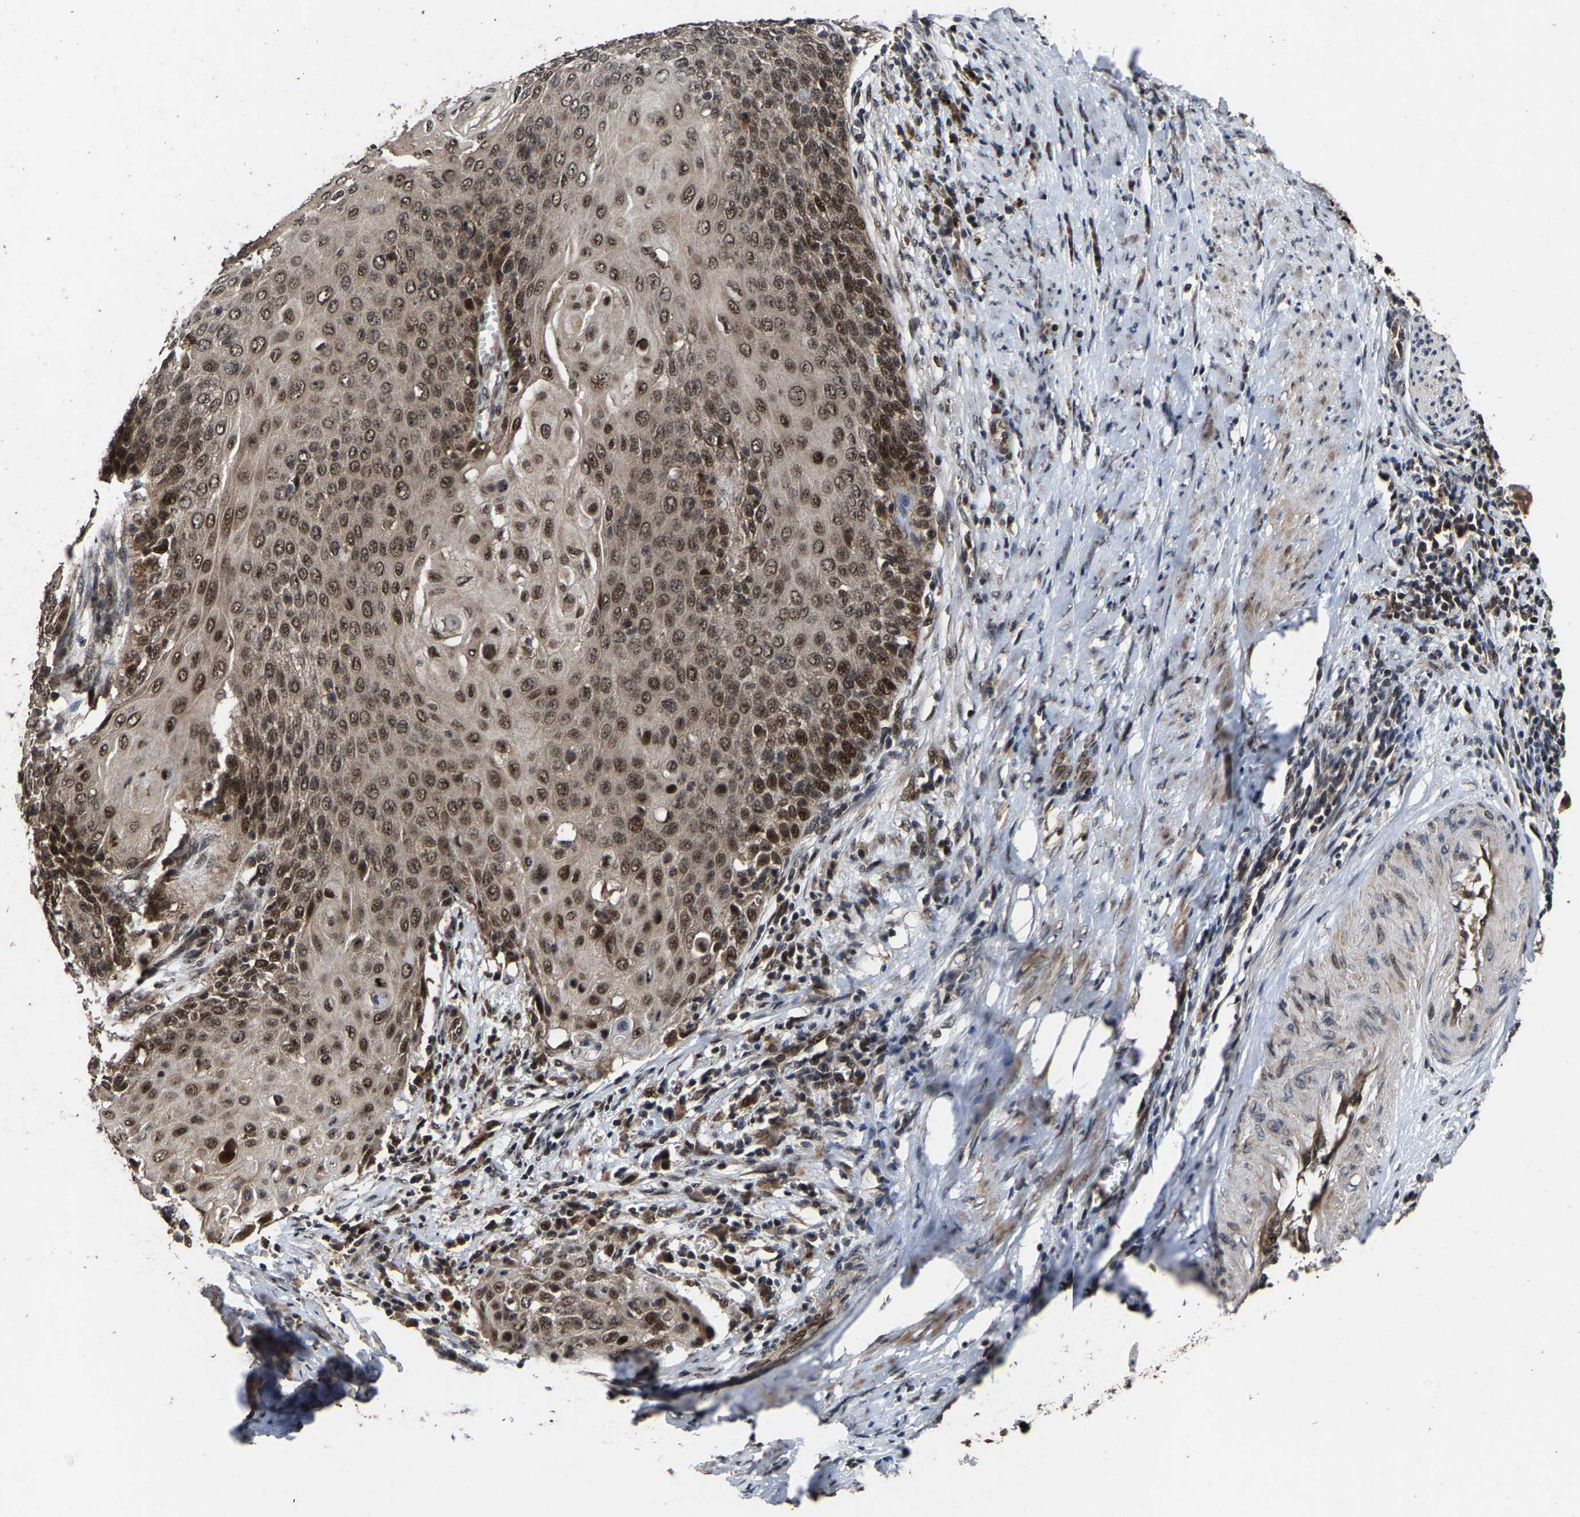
{"staining": {"intensity": "moderate", "quantity": ">75%", "location": "cytoplasmic/membranous,nuclear"}, "tissue": "cervical cancer", "cell_type": "Tumor cells", "image_type": "cancer", "snomed": [{"axis": "morphology", "description": "Squamous cell carcinoma, NOS"}, {"axis": "topography", "description": "Cervix"}], "caption": "Immunohistochemistry of cervical cancer (squamous cell carcinoma) exhibits medium levels of moderate cytoplasmic/membranous and nuclear positivity in approximately >75% of tumor cells. The staining was performed using DAB to visualize the protein expression in brown, while the nuclei were stained in blue with hematoxylin (Magnification: 20x).", "gene": "HAUS6", "patient": {"sex": "female", "age": 39}}